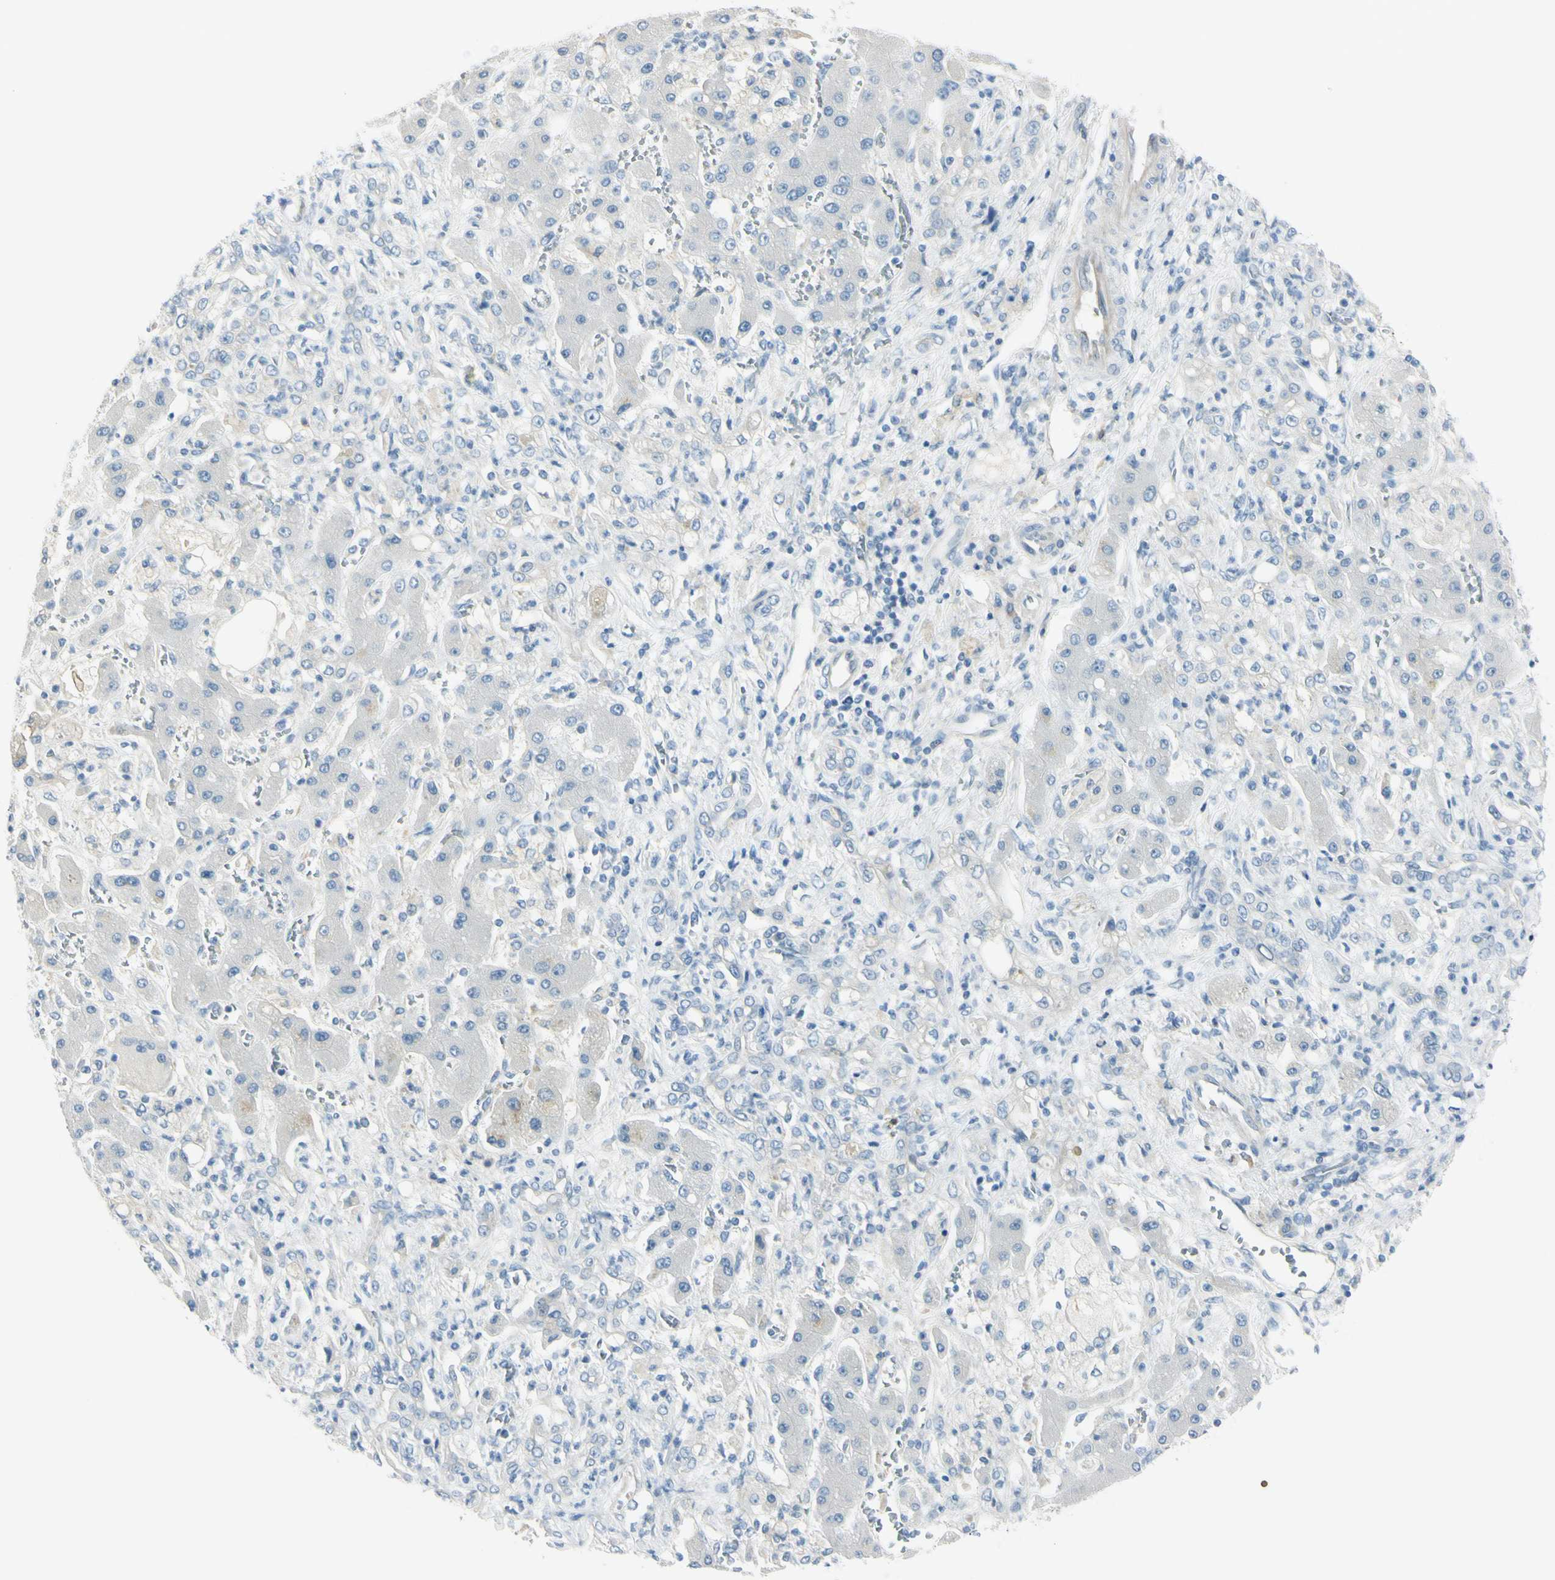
{"staining": {"intensity": "negative", "quantity": "none", "location": "none"}, "tissue": "liver cancer", "cell_type": "Tumor cells", "image_type": "cancer", "snomed": [{"axis": "morphology", "description": "Cholangiocarcinoma"}, {"axis": "topography", "description": "Liver"}], "caption": "This is a histopathology image of IHC staining of cholangiocarcinoma (liver), which shows no expression in tumor cells. (DAB IHC visualized using brightfield microscopy, high magnification).", "gene": "ASB9", "patient": {"sex": "male", "age": 50}}